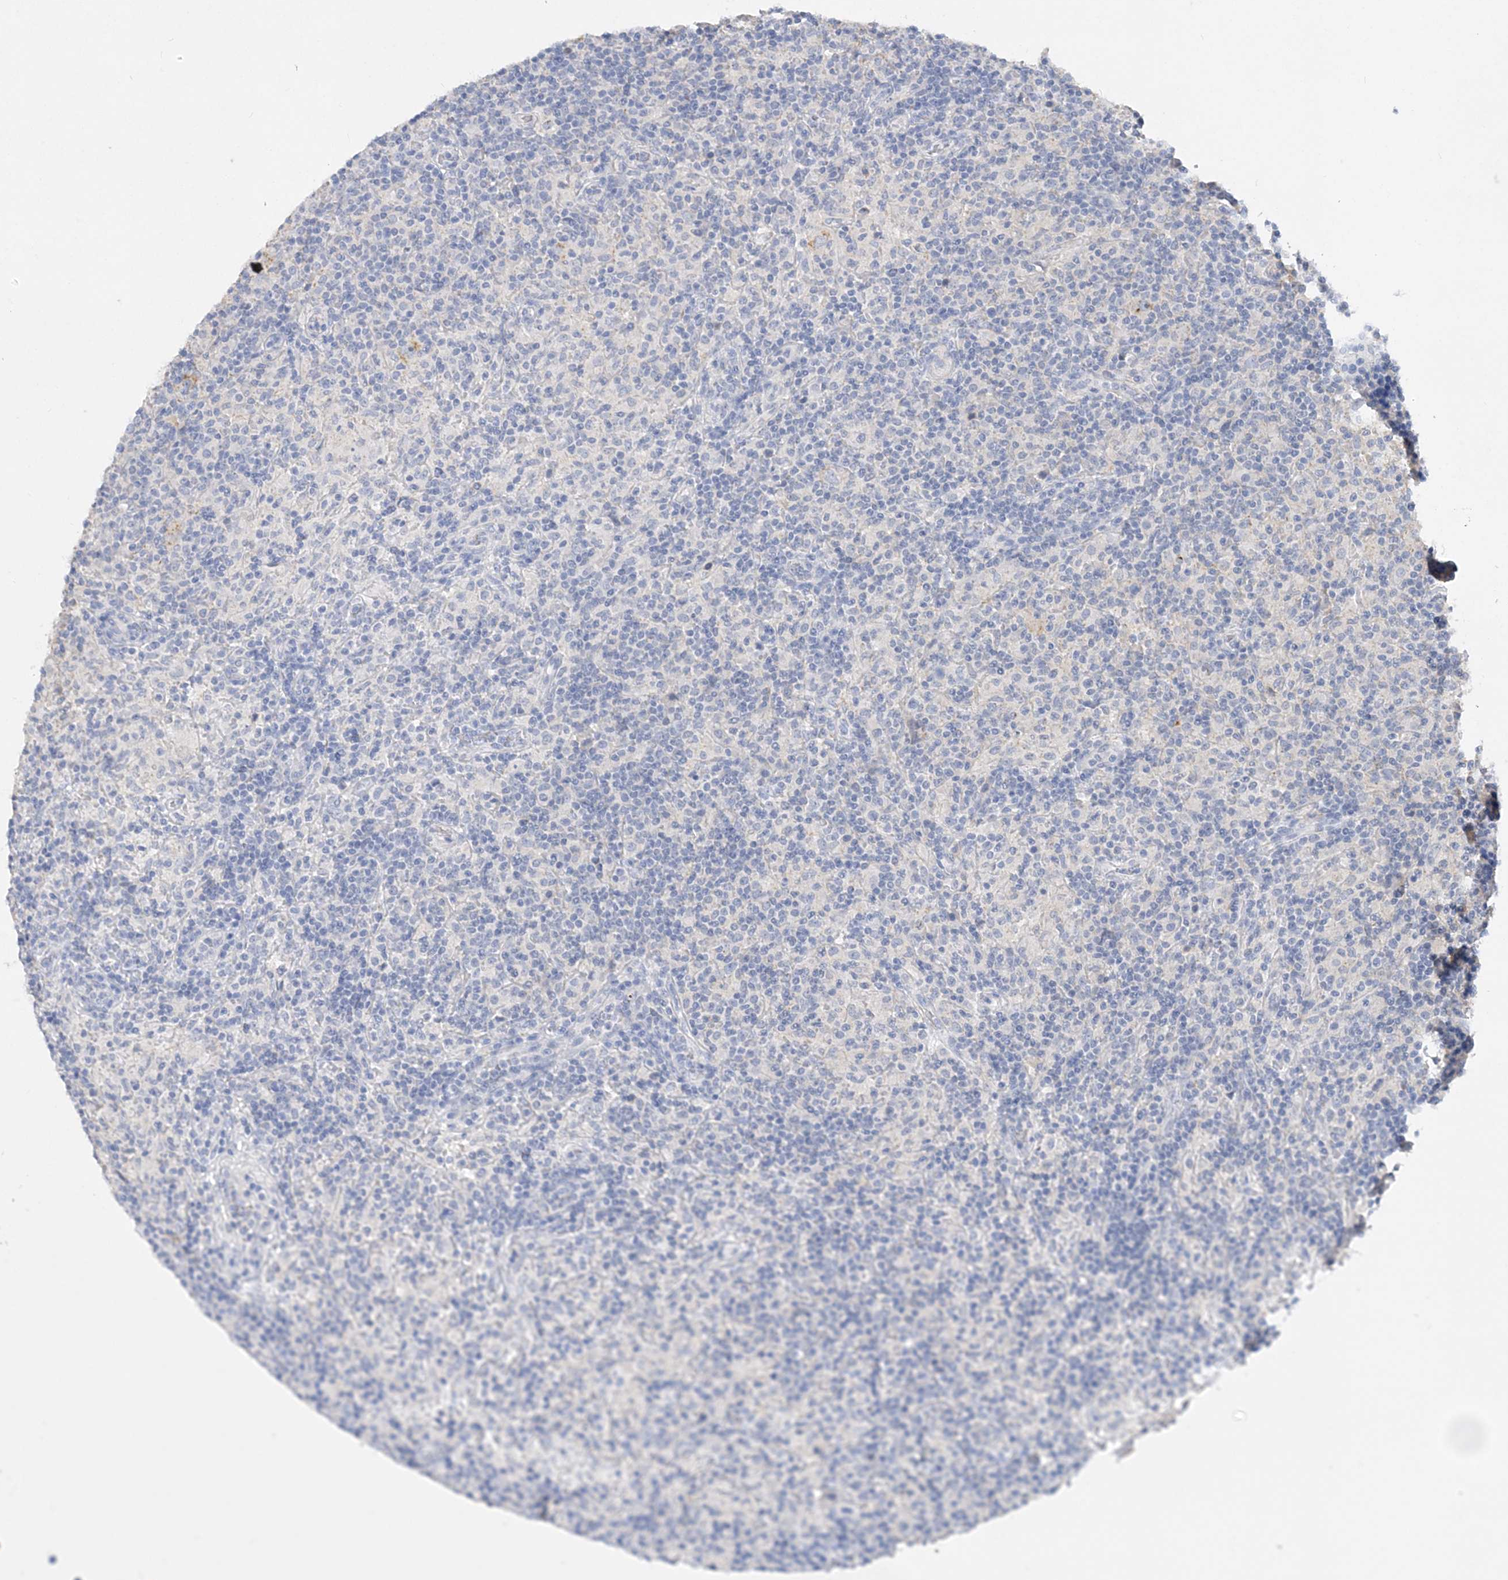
{"staining": {"intensity": "negative", "quantity": "none", "location": "none"}, "tissue": "lymphoma", "cell_type": "Tumor cells", "image_type": "cancer", "snomed": [{"axis": "morphology", "description": "Hodgkin's disease, NOS"}, {"axis": "topography", "description": "Lymph node"}], "caption": "A micrograph of Hodgkin's disease stained for a protein displays no brown staining in tumor cells. (DAB immunohistochemistry visualized using brightfield microscopy, high magnification).", "gene": "C11orf58", "patient": {"sex": "male", "age": 70}}